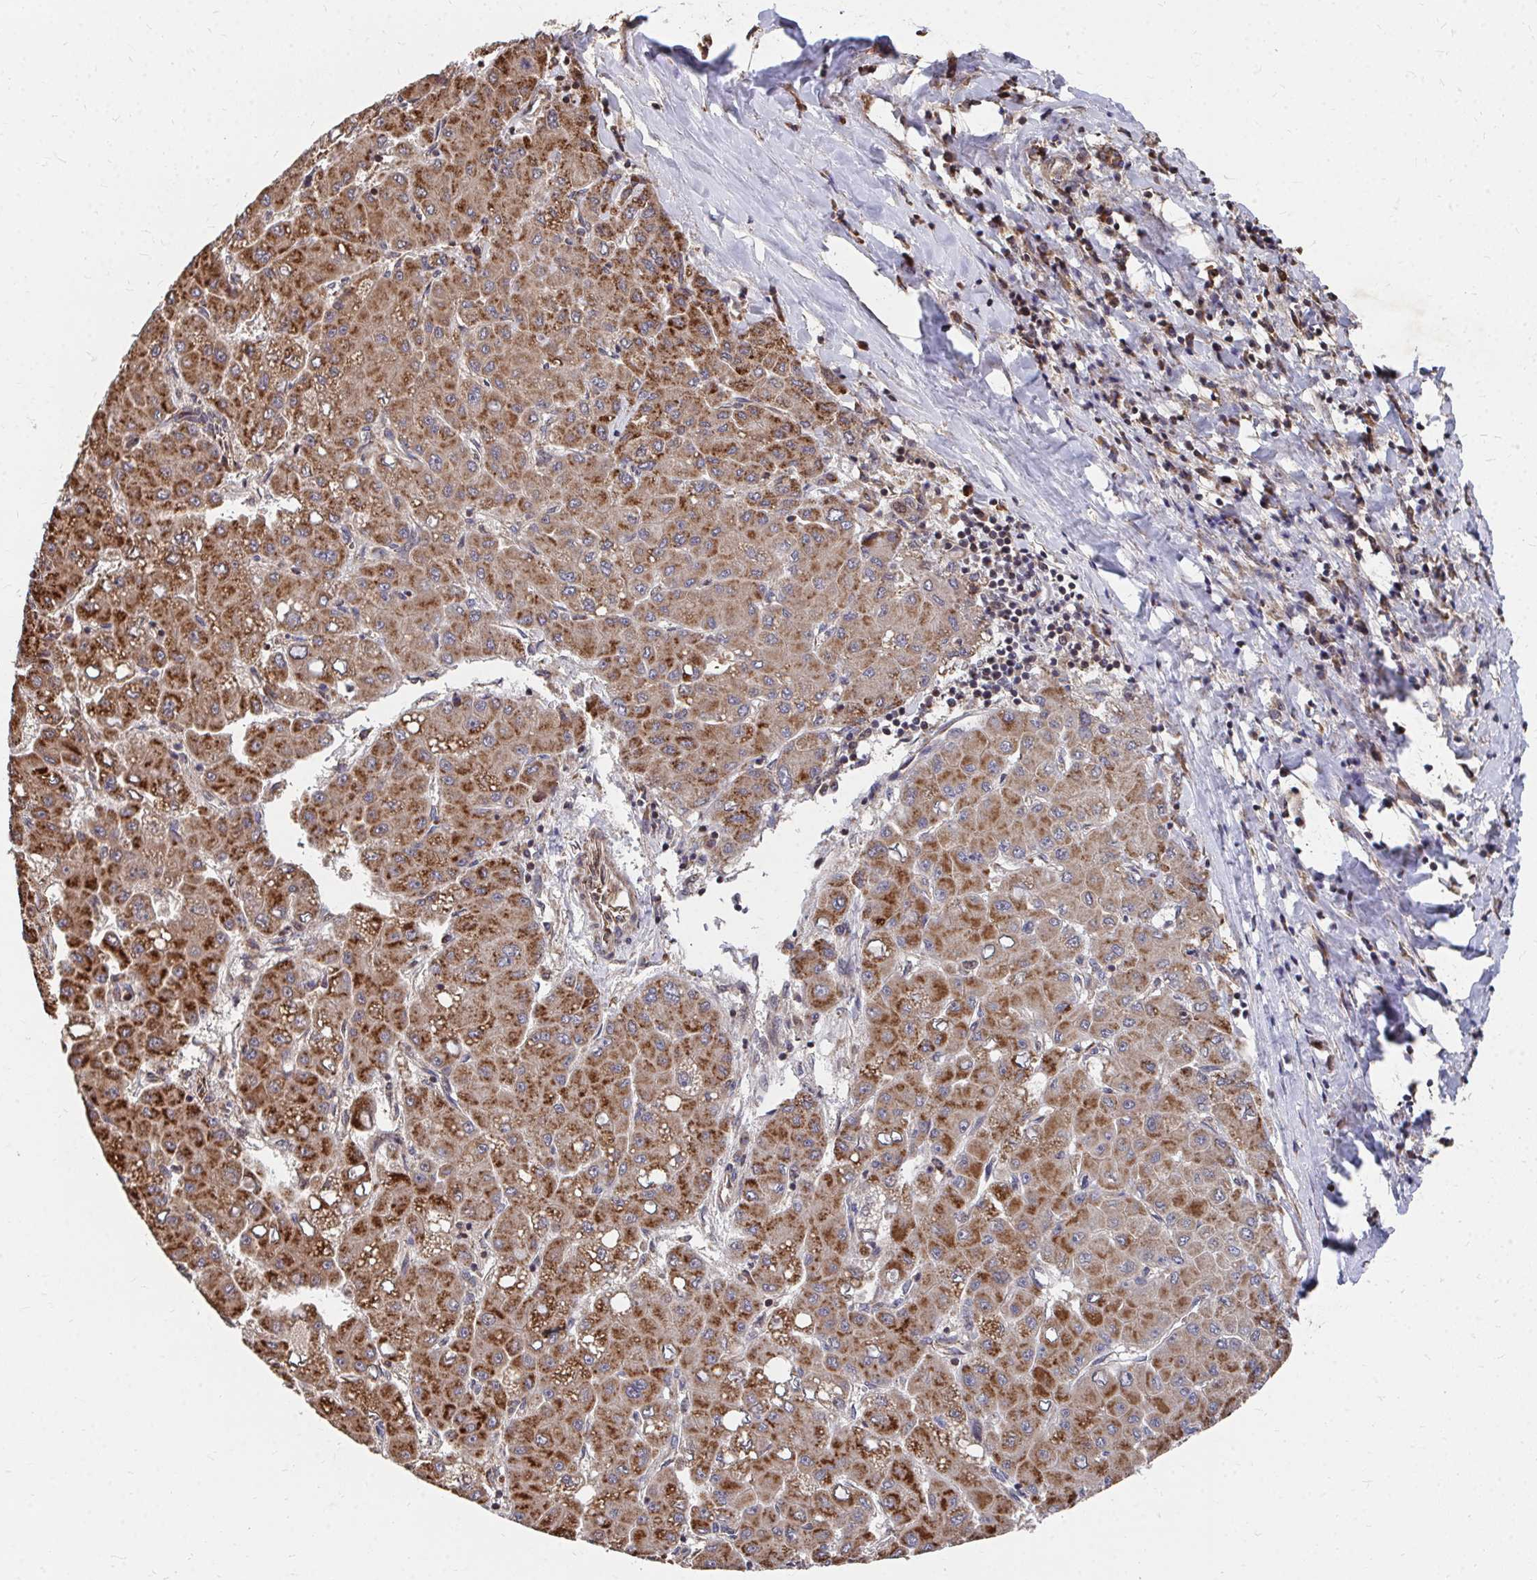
{"staining": {"intensity": "strong", "quantity": ">75%", "location": "cytoplasmic/membranous"}, "tissue": "liver cancer", "cell_type": "Tumor cells", "image_type": "cancer", "snomed": [{"axis": "morphology", "description": "Carcinoma, Hepatocellular, NOS"}, {"axis": "topography", "description": "Liver"}], "caption": "Protein positivity by IHC shows strong cytoplasmic/membranous positivity in about >75% of tumor cells in hepatocellular carcinoma (liver).", "gene": "FAM89A", "patient": {"sex": "male", "age": 40}}